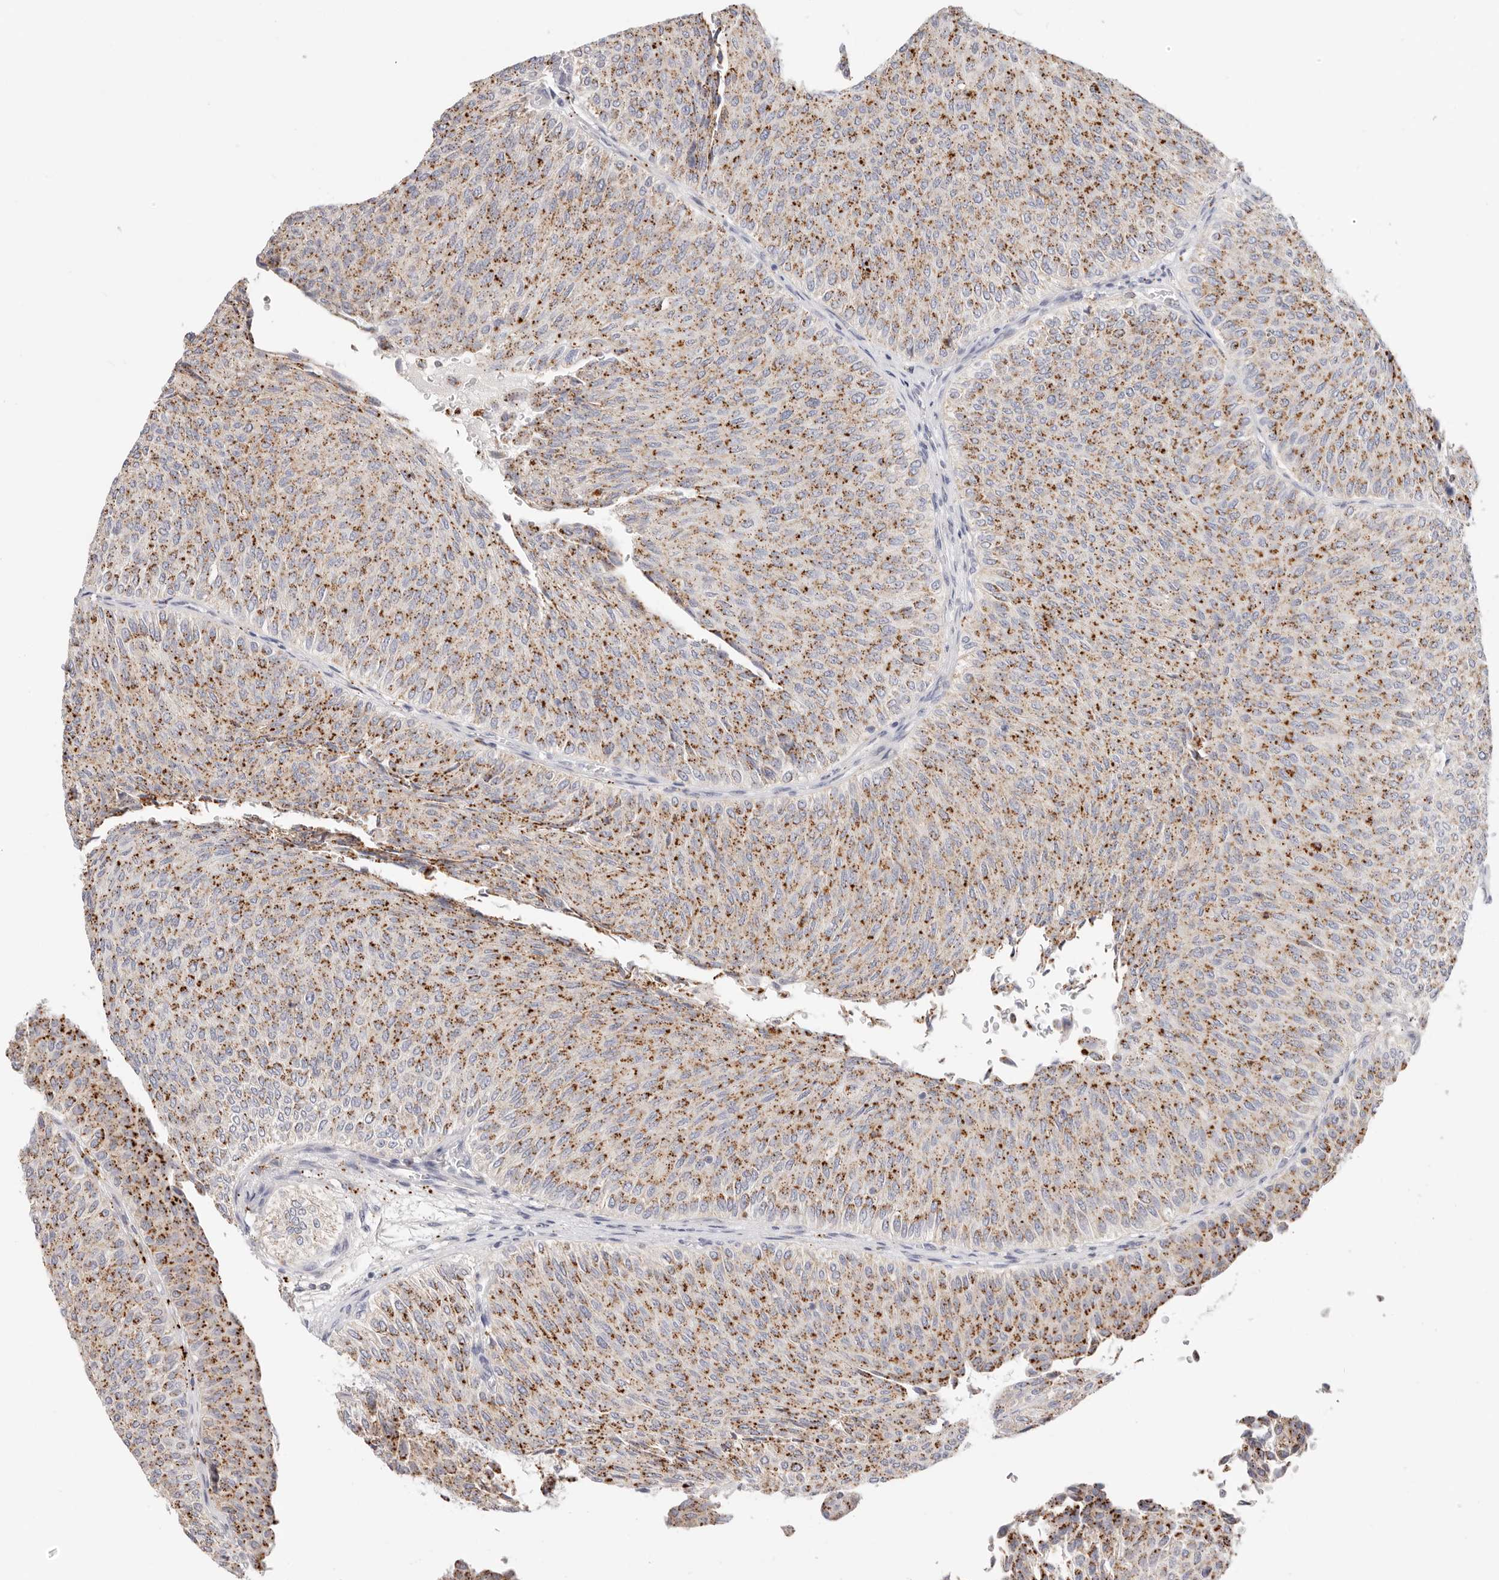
{"staining": {"intensity": "moderate", "quantity": "25%-75%", "location": "cytoplasmic/membranous"}, "tissue": "urothelial cancer", "cell_type": "Tumor cells", "image_type": "cancer", "snomed": [{"axis": "morphology", "description": "Urothelial carcinoma, Low grade"}, {"axis": "topography", "description": "Urinary bladder"}], "caption": "About 25%-75% of tumor cells in low-grade urothelial carcinoma show moderate cytoplasmic/membranous protein staining as visualized by brown immunohistochemical staining.", "gene": "STKLD1", "patient": {"sex": "male", "age": 78}}